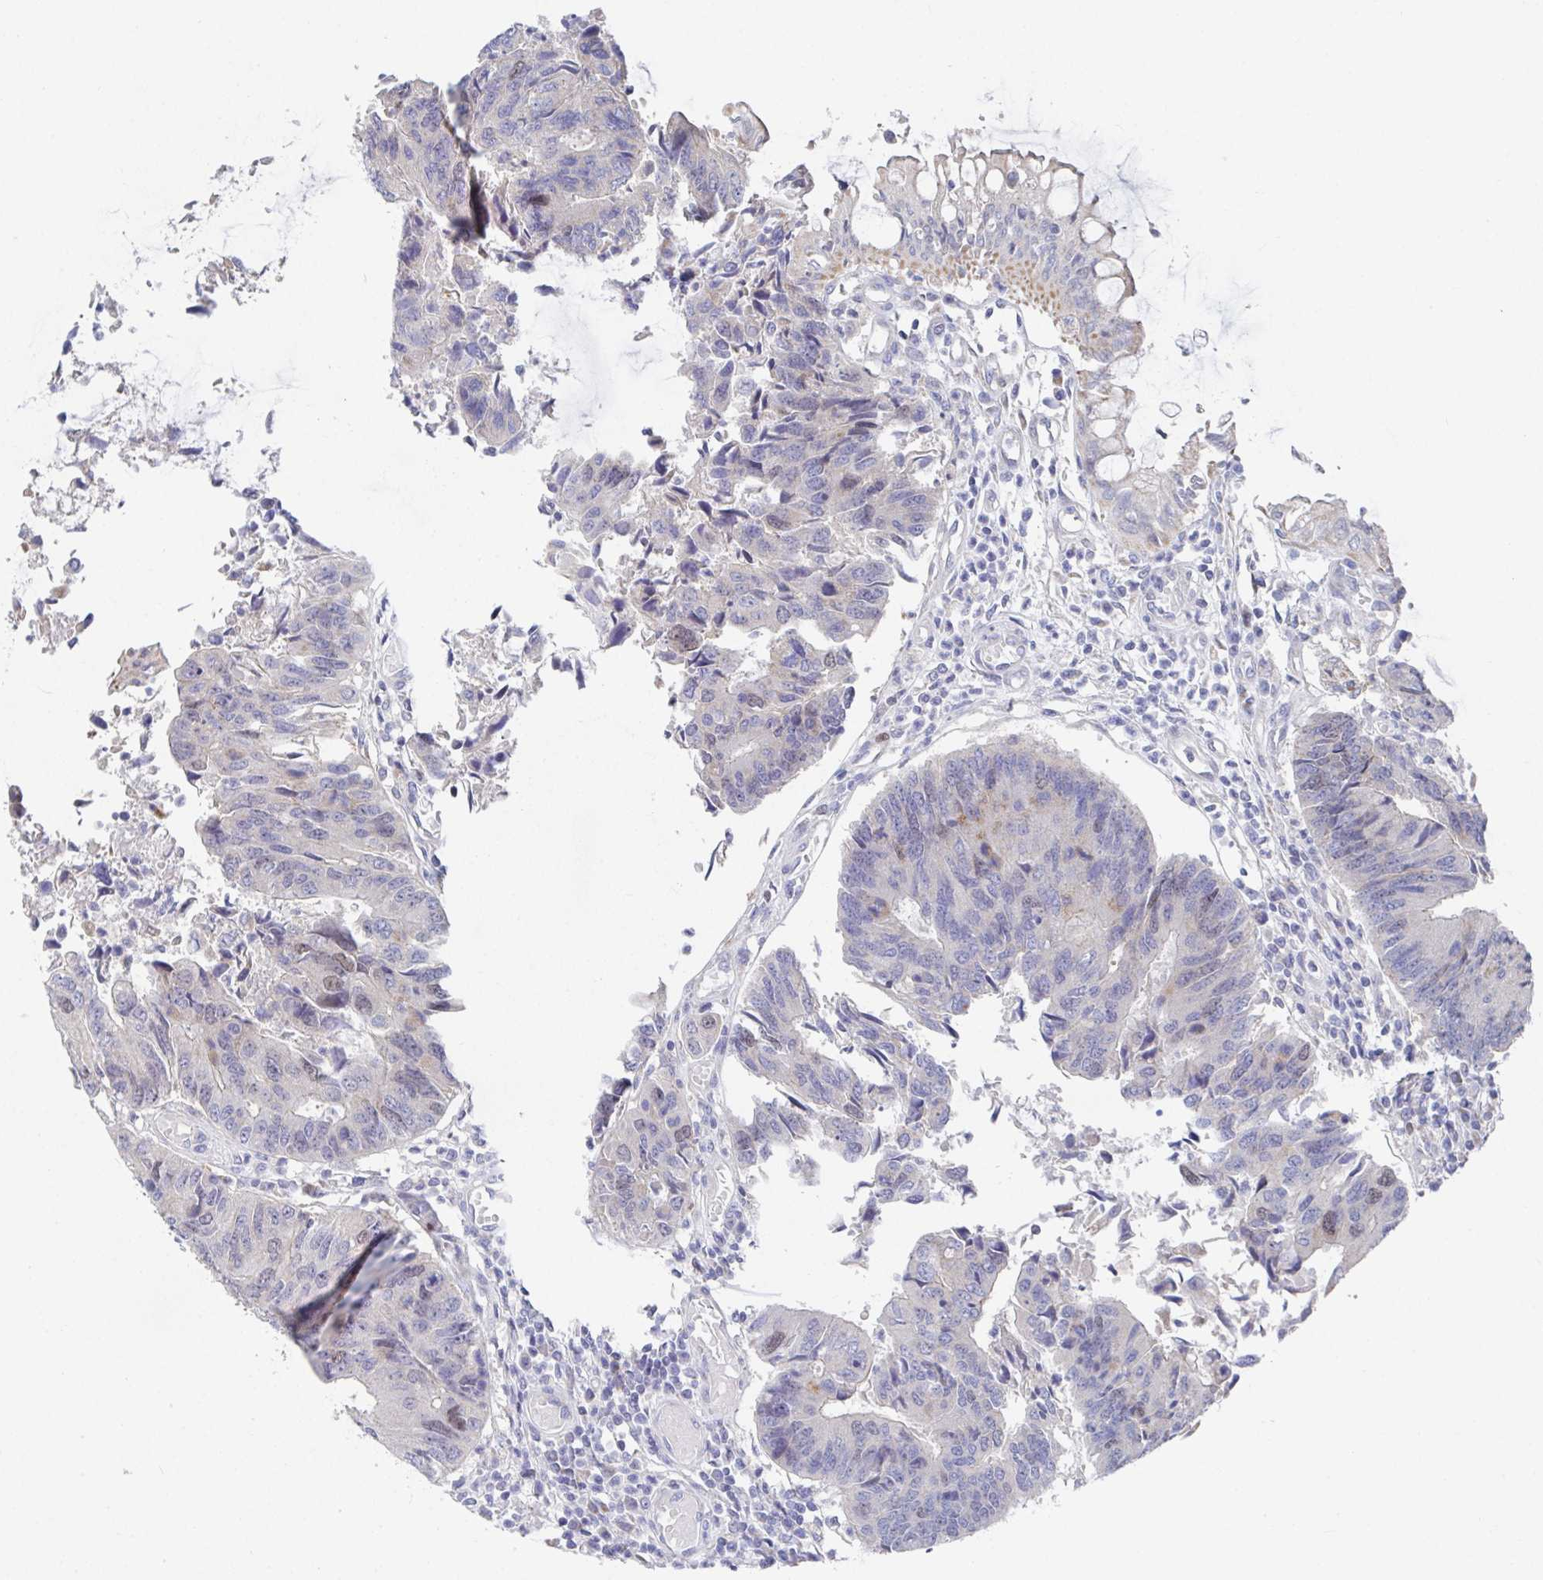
{"staining": {"intensity": "weak", "quantity": "<25%", "location": "nuclear"}, "tissue": "colorectal cancer", "cell_type": "Tumor cells", "image_type": "cancer", "snomed": [{"axis": "morphology", "description": "Adenocarcinoma, NOS"}, {"axis": "topography", "description": "Colon"}], "caption": "Immunohistochemical staining of human colorectal cancer (adenocarcinoma) demonstrates no significant staining in tumor cells.", "gene": "ATP5F1C", "patient": {"sex": "female", "age": 67}}